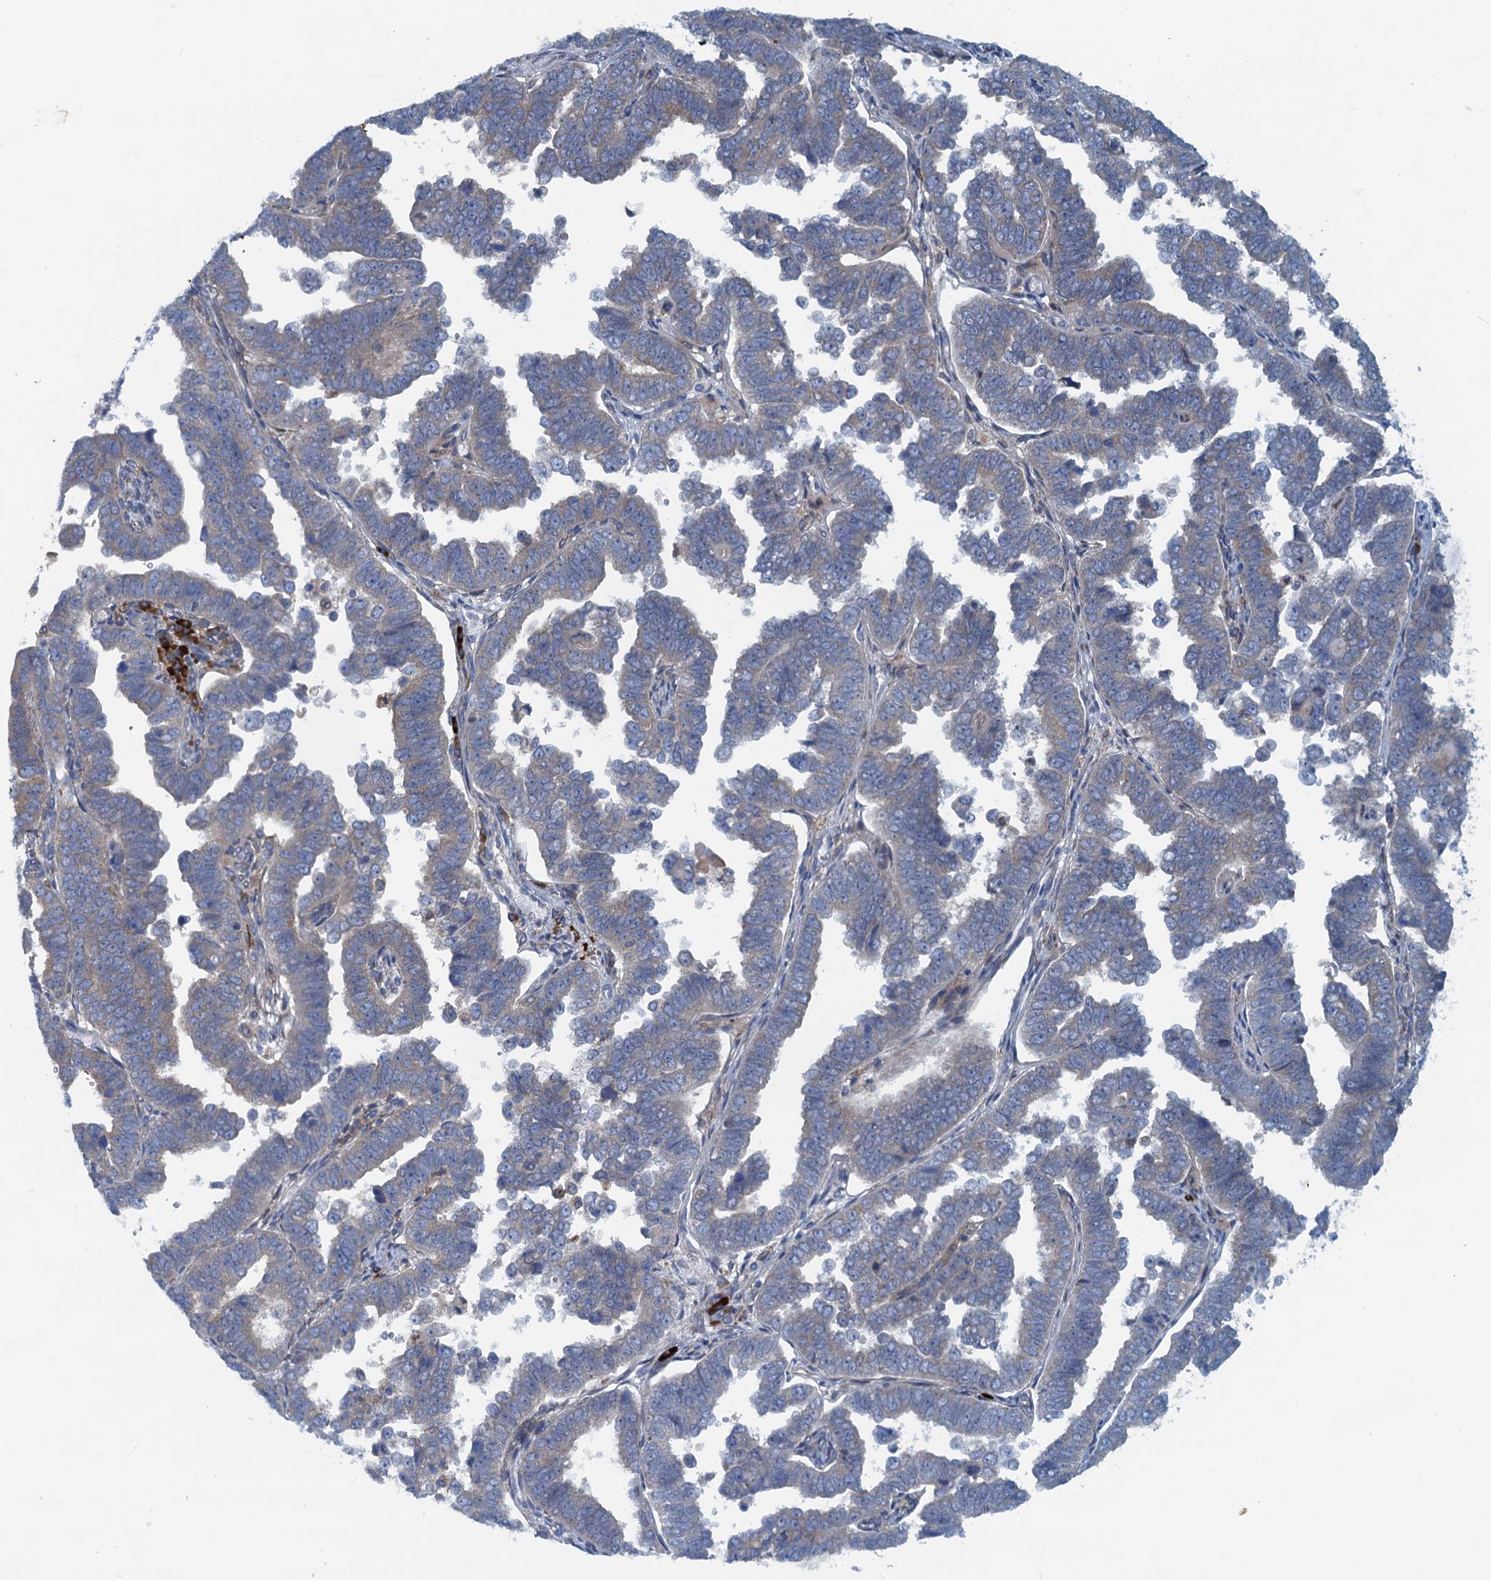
{"staining": {"intensity": "negative", "quantity": "none", "location": "none"}, "tissue": "endometrial cancer", "cell_type": "Tumor cells", "image_type": "cancer", "snomed": [{"axis": "morphology", "description": "Adenocarcinoma, NOS"}, {"axis": "topography", "description": "Endometrium"}], "caption": "An immunohistochemistry photomicrograph of endometrial adenocarcinoma is shown. There is no staining in tumor cells of endometrial adenocarcinoma.", "gene": "MYDGF", "patient": {"sex": "female", "age": 75}}